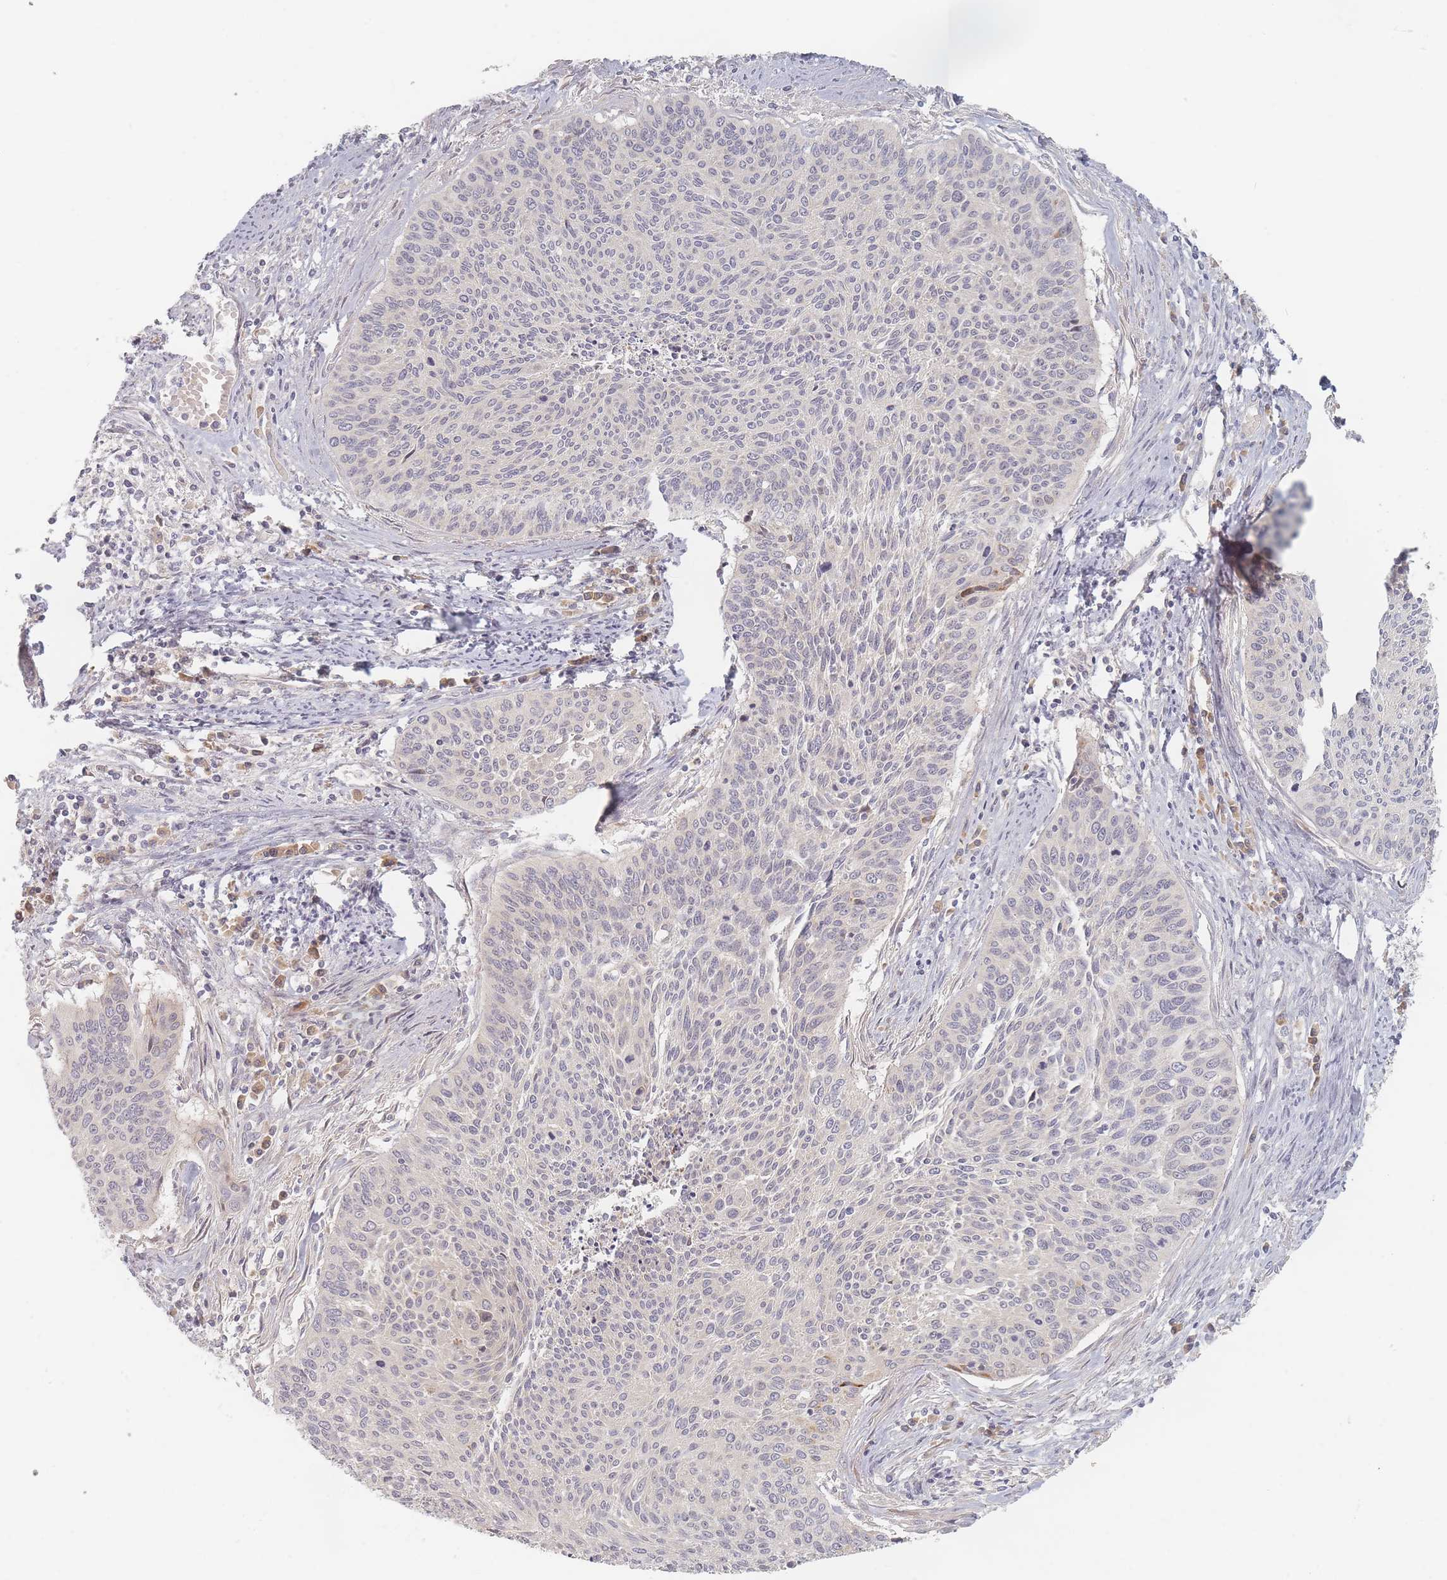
{"staining": {"intensity": "negative", "quantity": "none", "location": "none"}, "tissue": "cervical cancer", "cell_type": "Tumor cells", "image_type": "cancer", "snomed": [{"axis": "morphology", "description": "Squamous cell carcinoma, NOS"}, {"axis": "topography", "description": "Cervix"}], "caption": "This is a micrograph of immunohistochemistry (IHC) staining of squamous cell carcinoma (cervical), which shows no positivity in tumor cells.", "gene": "ZKSCAN7", "patient": {"sex": "female", "age": 55}}